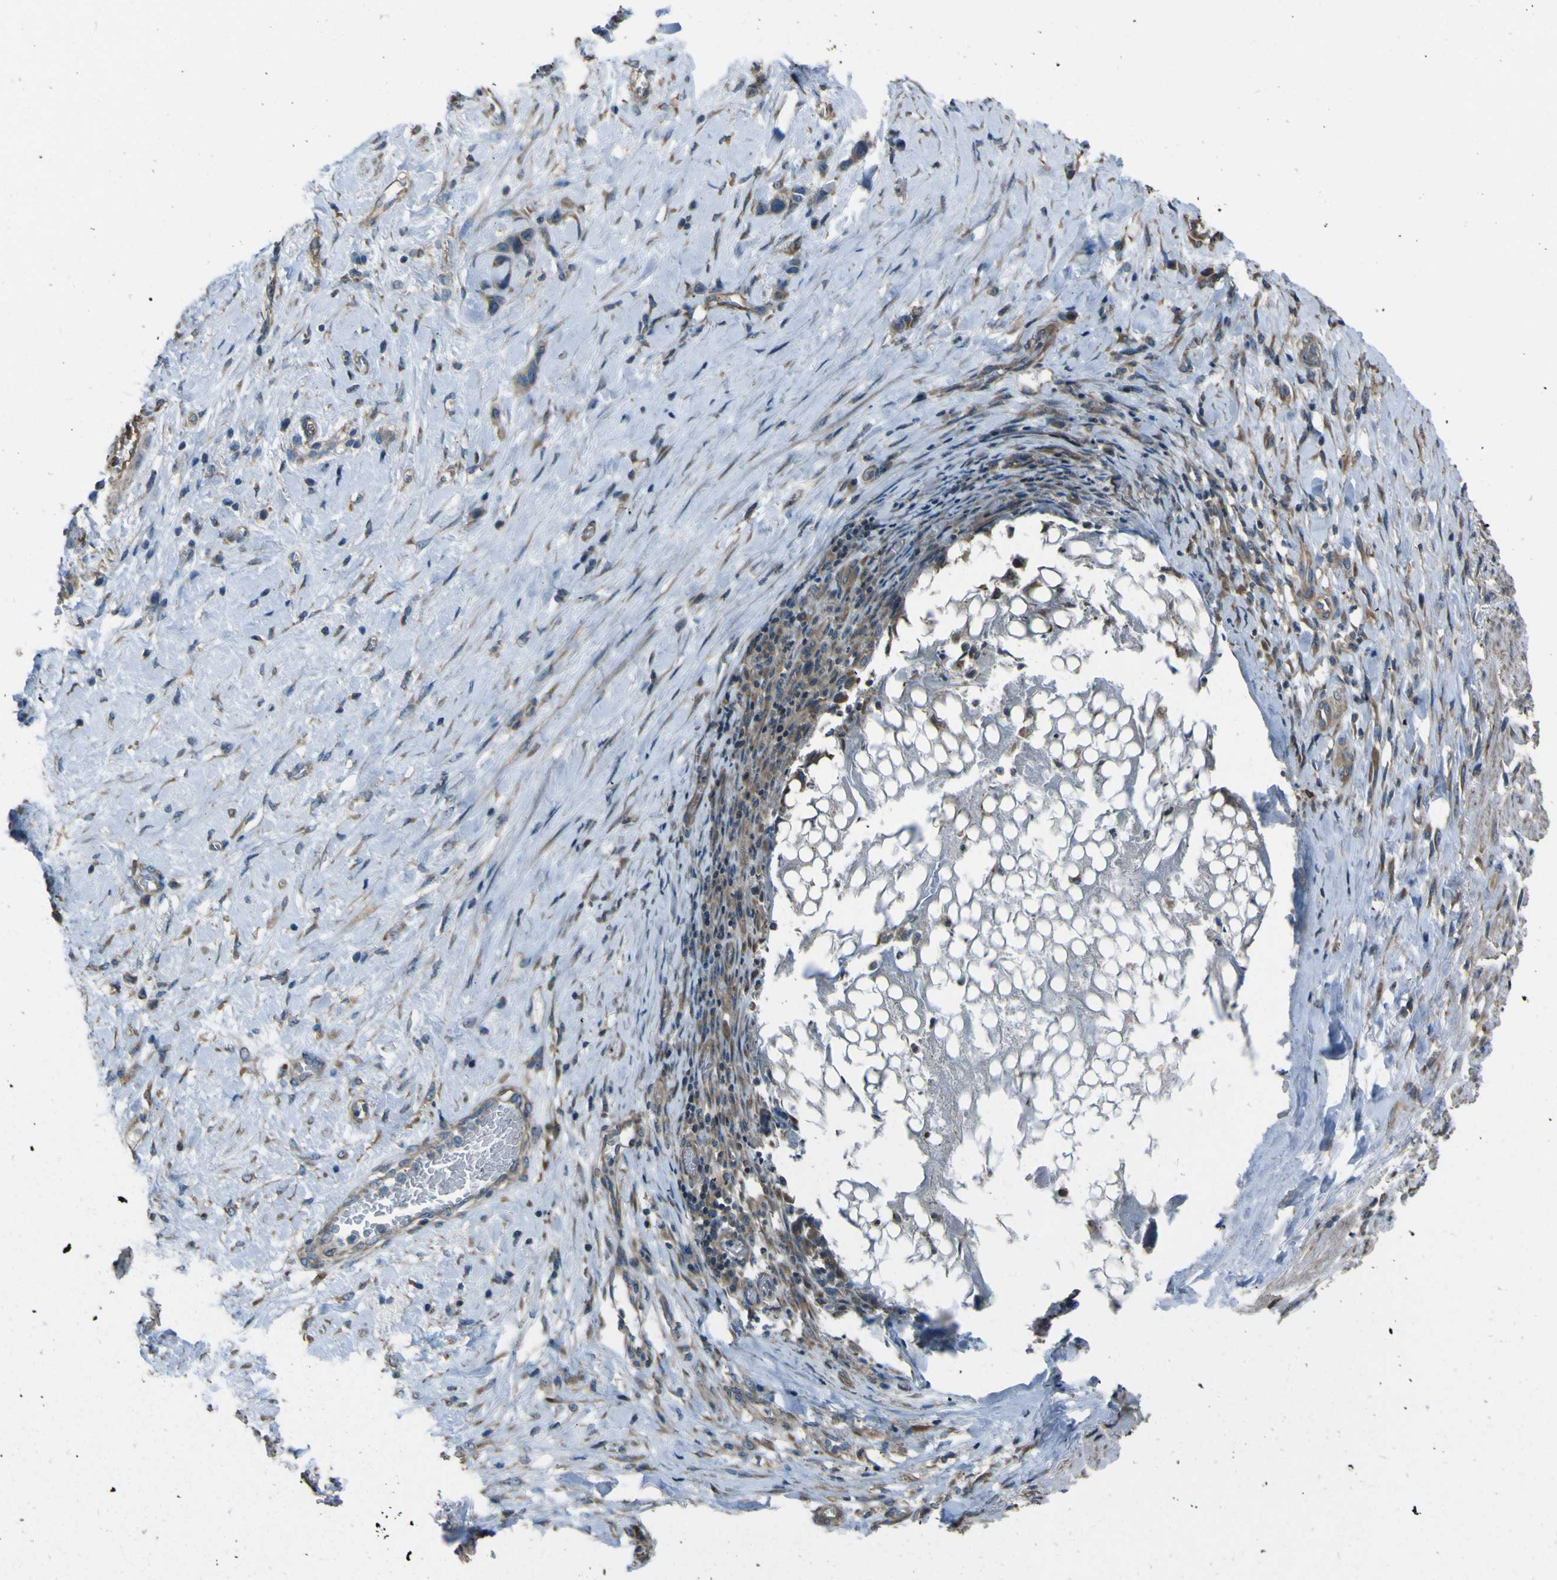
{"staining": {"intensity": "negative", "quantity": "none", "location": "none"}, "tissue": "stomach cancer", "cell_type": "Tumor cells", "image_type": "cancer", "snomed": [{"axis": "morphology", "description": "Adenocarcinoma, NOS"}, {"axis": "morphology", "description": "Adenocarcinoma, High grade"}, {"axis": "topography", "description": "Stomach, upper"}, {"axis": "topography", "description": "Stomach, lower"}], "caption": "Tumor cells are negative for protein expression in human stomach adenocarcinoma.", "gene": "NAALADL2", "patient": {"sex": "female", "age": 65}}